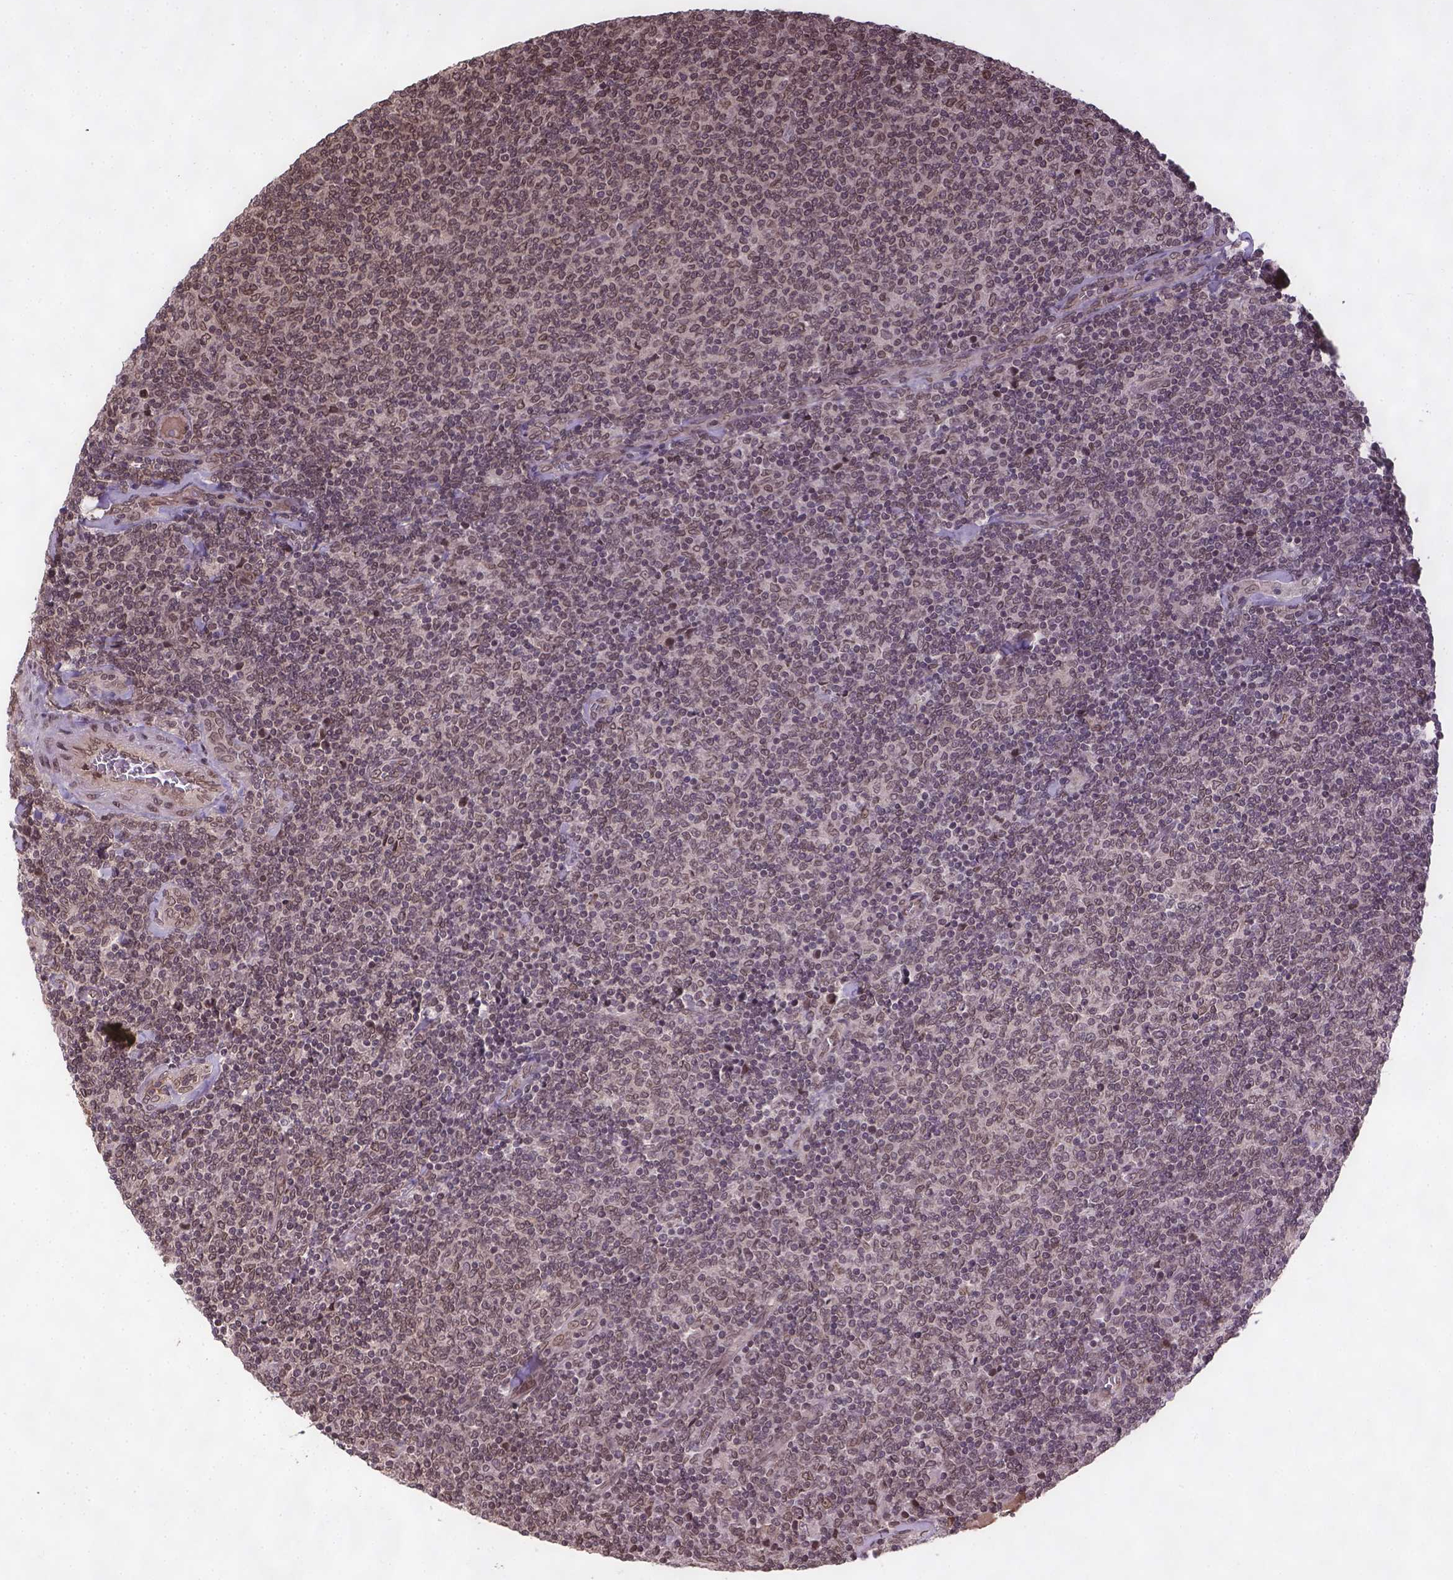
{"staining": {"intensity": "weak", "quantity": ">75%", "location": "nuclear"}, "tissue": "lymphoma", "cell_type": "Tumor cells", "image_type": "cancer", "snomed": [{"axis": "morphology", "description": "Malignant lymphoma, non-Hodgkin's type, Low grade"}, {"axis": "topography", "description": "Lymph node"}], "caption": "Malignant lymphoma, non-Hodgkin's type (low-grade) stained for a protein (brown) displays weak nuclear positive expression in about >75% of tumor cells.", "gene": "BANF1", "patient": {"sex": "male", "age": 52}}